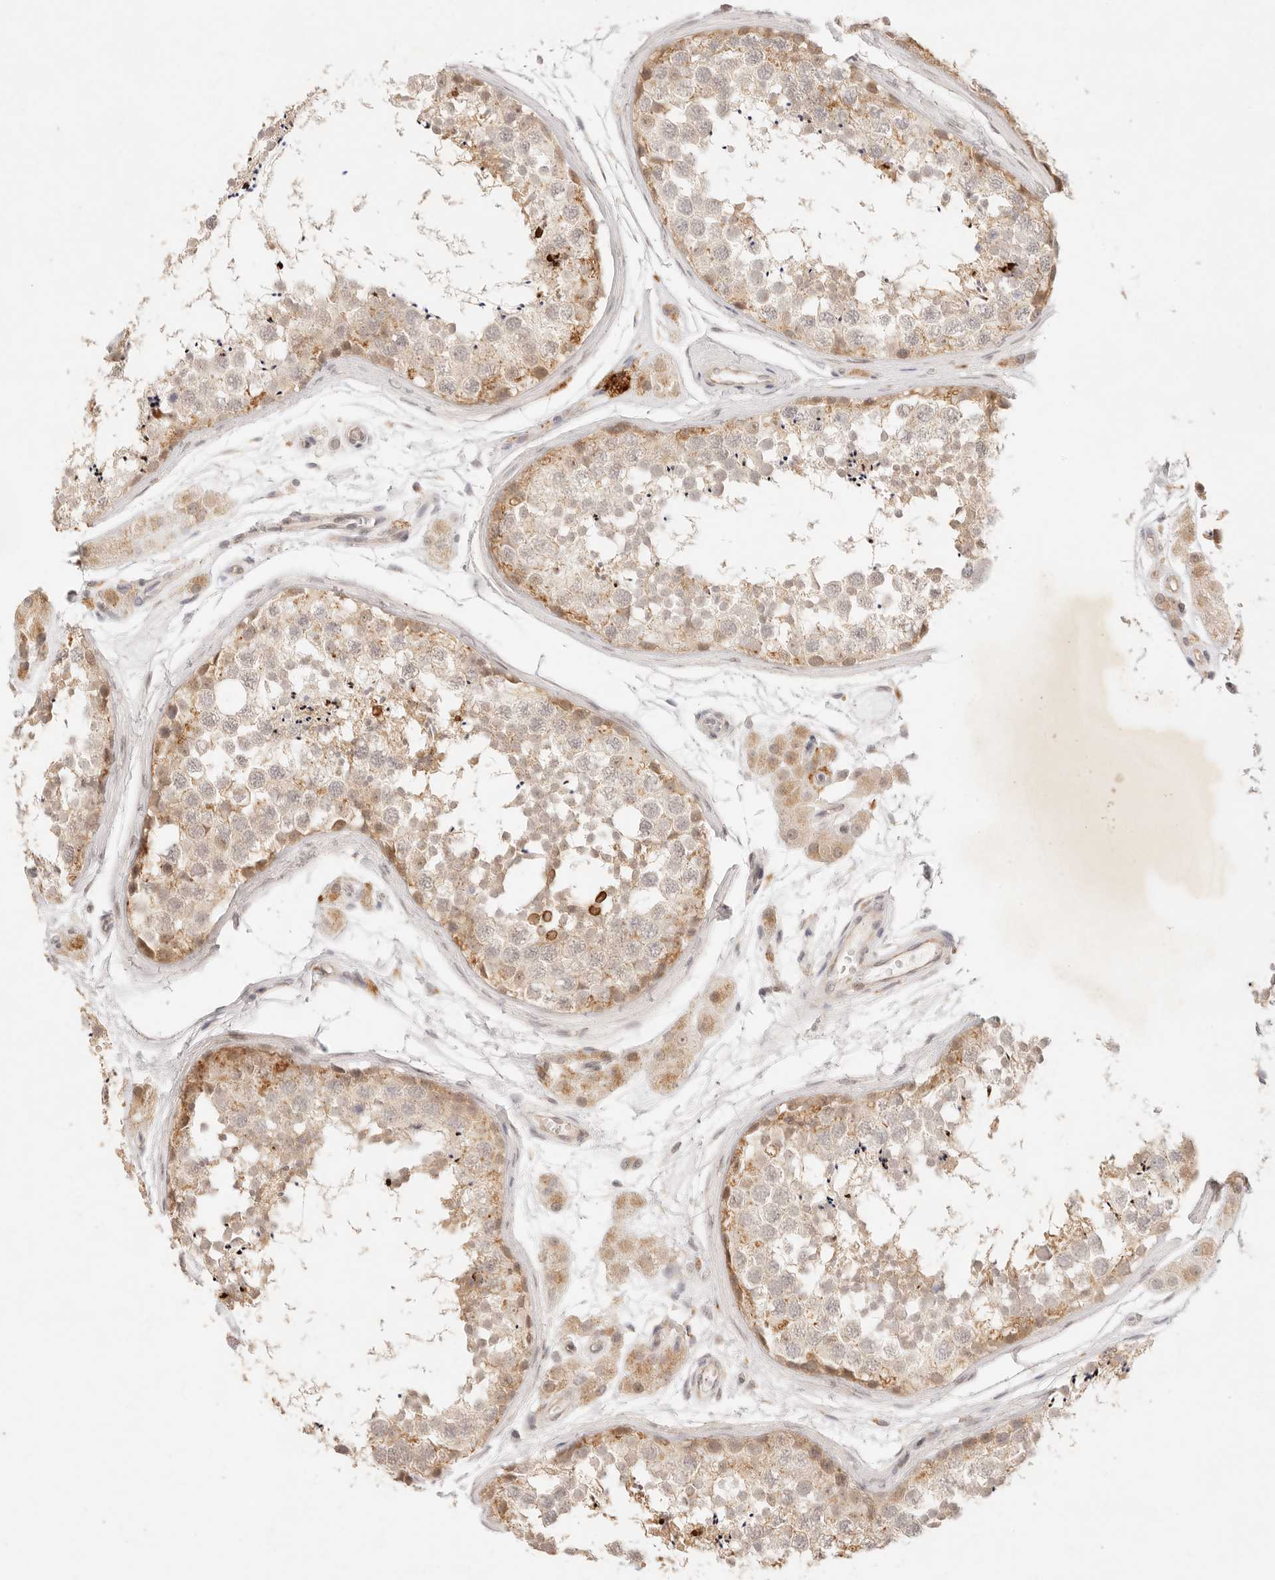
{"staining": {"intensity": "moderate", "quantity": "25%-75%", "location": "cytoplasmic/membranous"}, "tissue": "testis", "cell_type": "Cells in seminiferous ducts", "image_type": "normal", "snomed": [{"axis": "morphology", "description": "Normal tissue, NOS"}, {"axis": "topography", "description": "Testis"}], "caption": "Immunohistochemical staining of unremarkable human testis displays medium levels of moderate cytoplasmic/membranous expression in approximately 25%-75% of cells in seminiferous ducts.", "gene": "GPR156", "patient": {"sex": "male", "age": 56}}